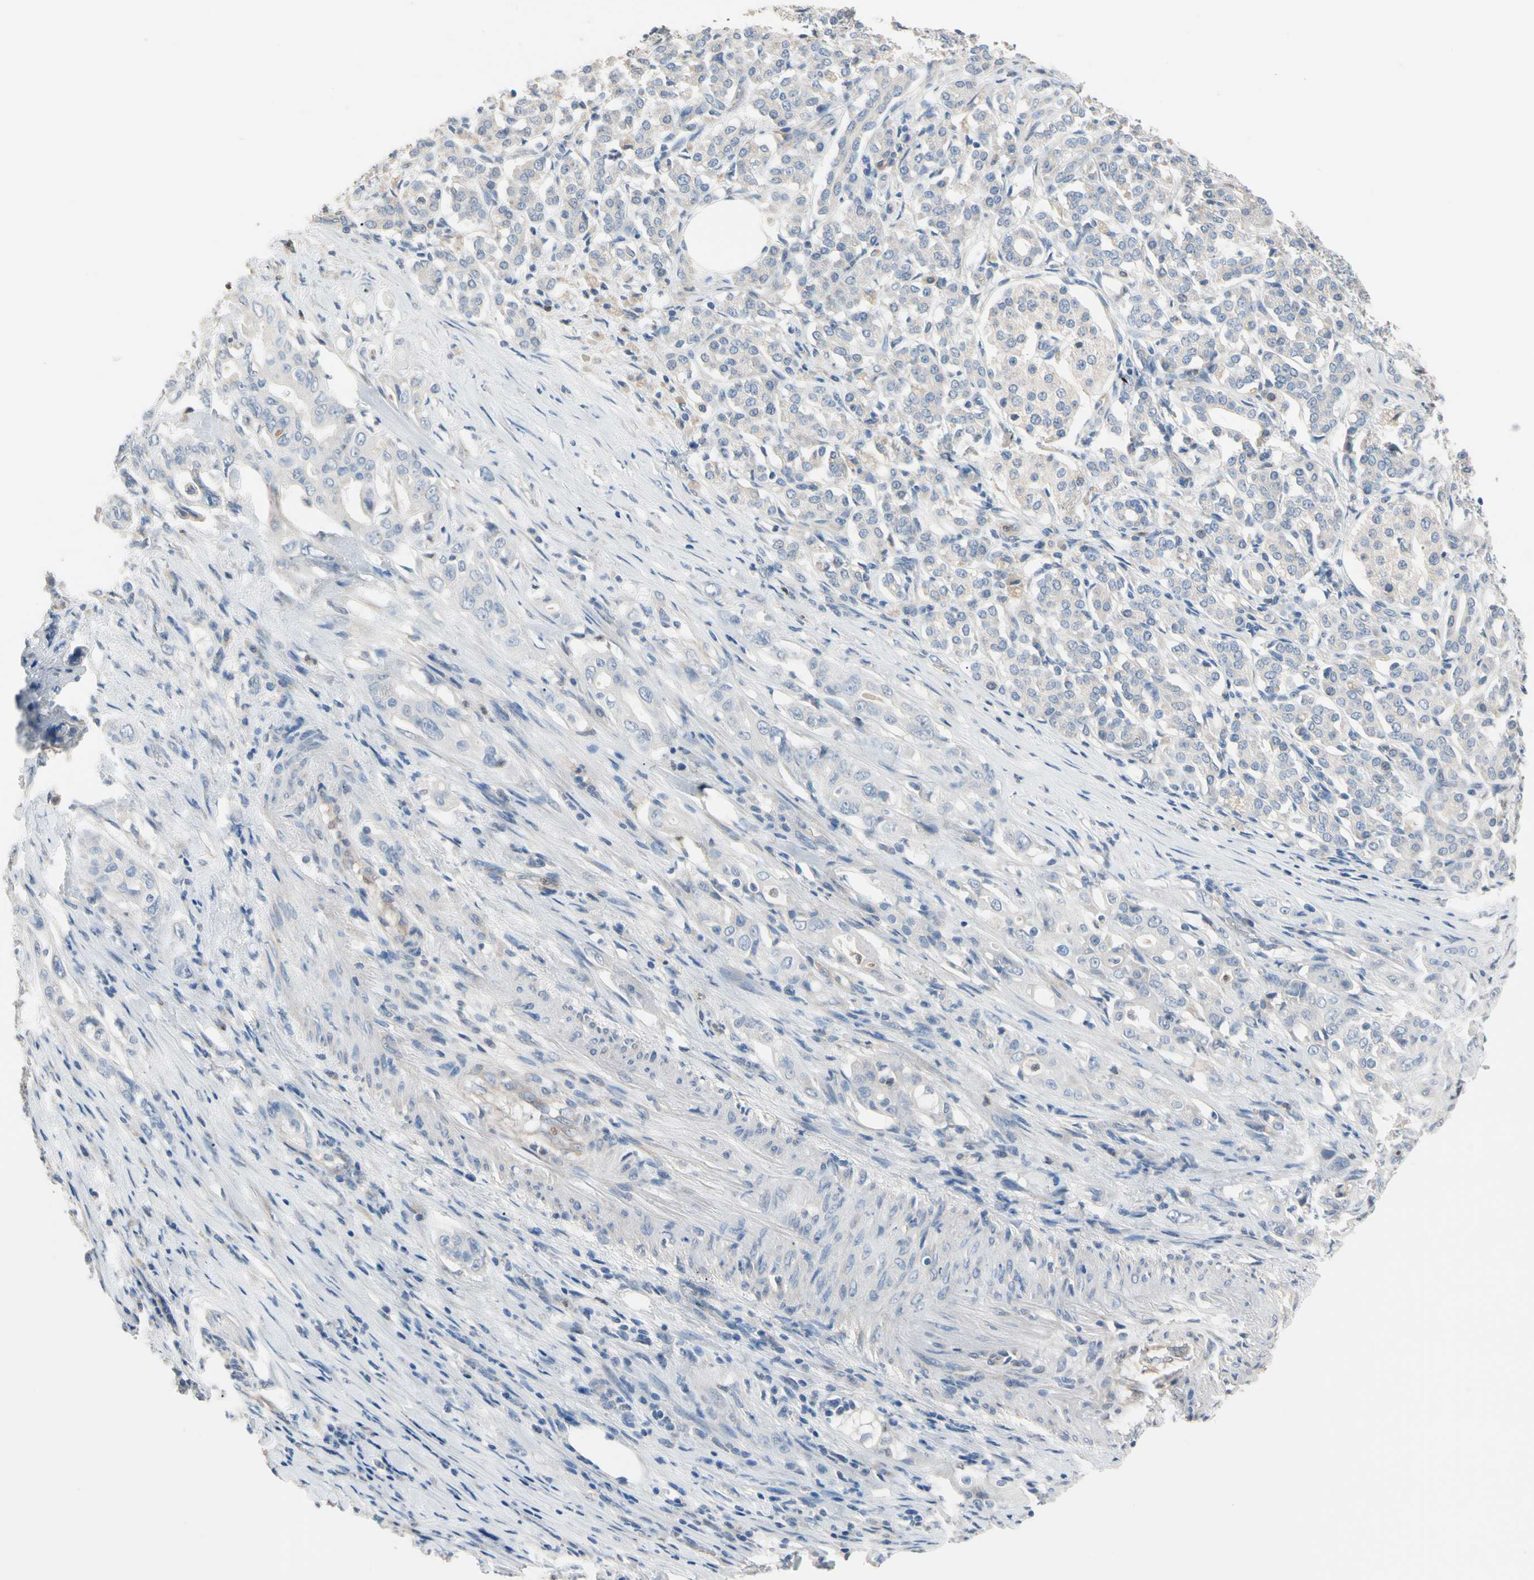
{"staining": {"intensity": "negative", "quantity": "none", "location": "none"}, "tissue": "pancreatic cancer", "cell_type": "Tumor cells", "image_type": "cancer", "snomed": [{"axis": "morphology", "description": "Normal tissue, NOS"}, {"axis": "topography", "description": "Pancreas"}], "caption": "Photomicrograph shows no significant protein expression in tumor cells of pancreatic cancer.", "gene": "BBOX1", "patient": {"sex": "male", "age": 42}}